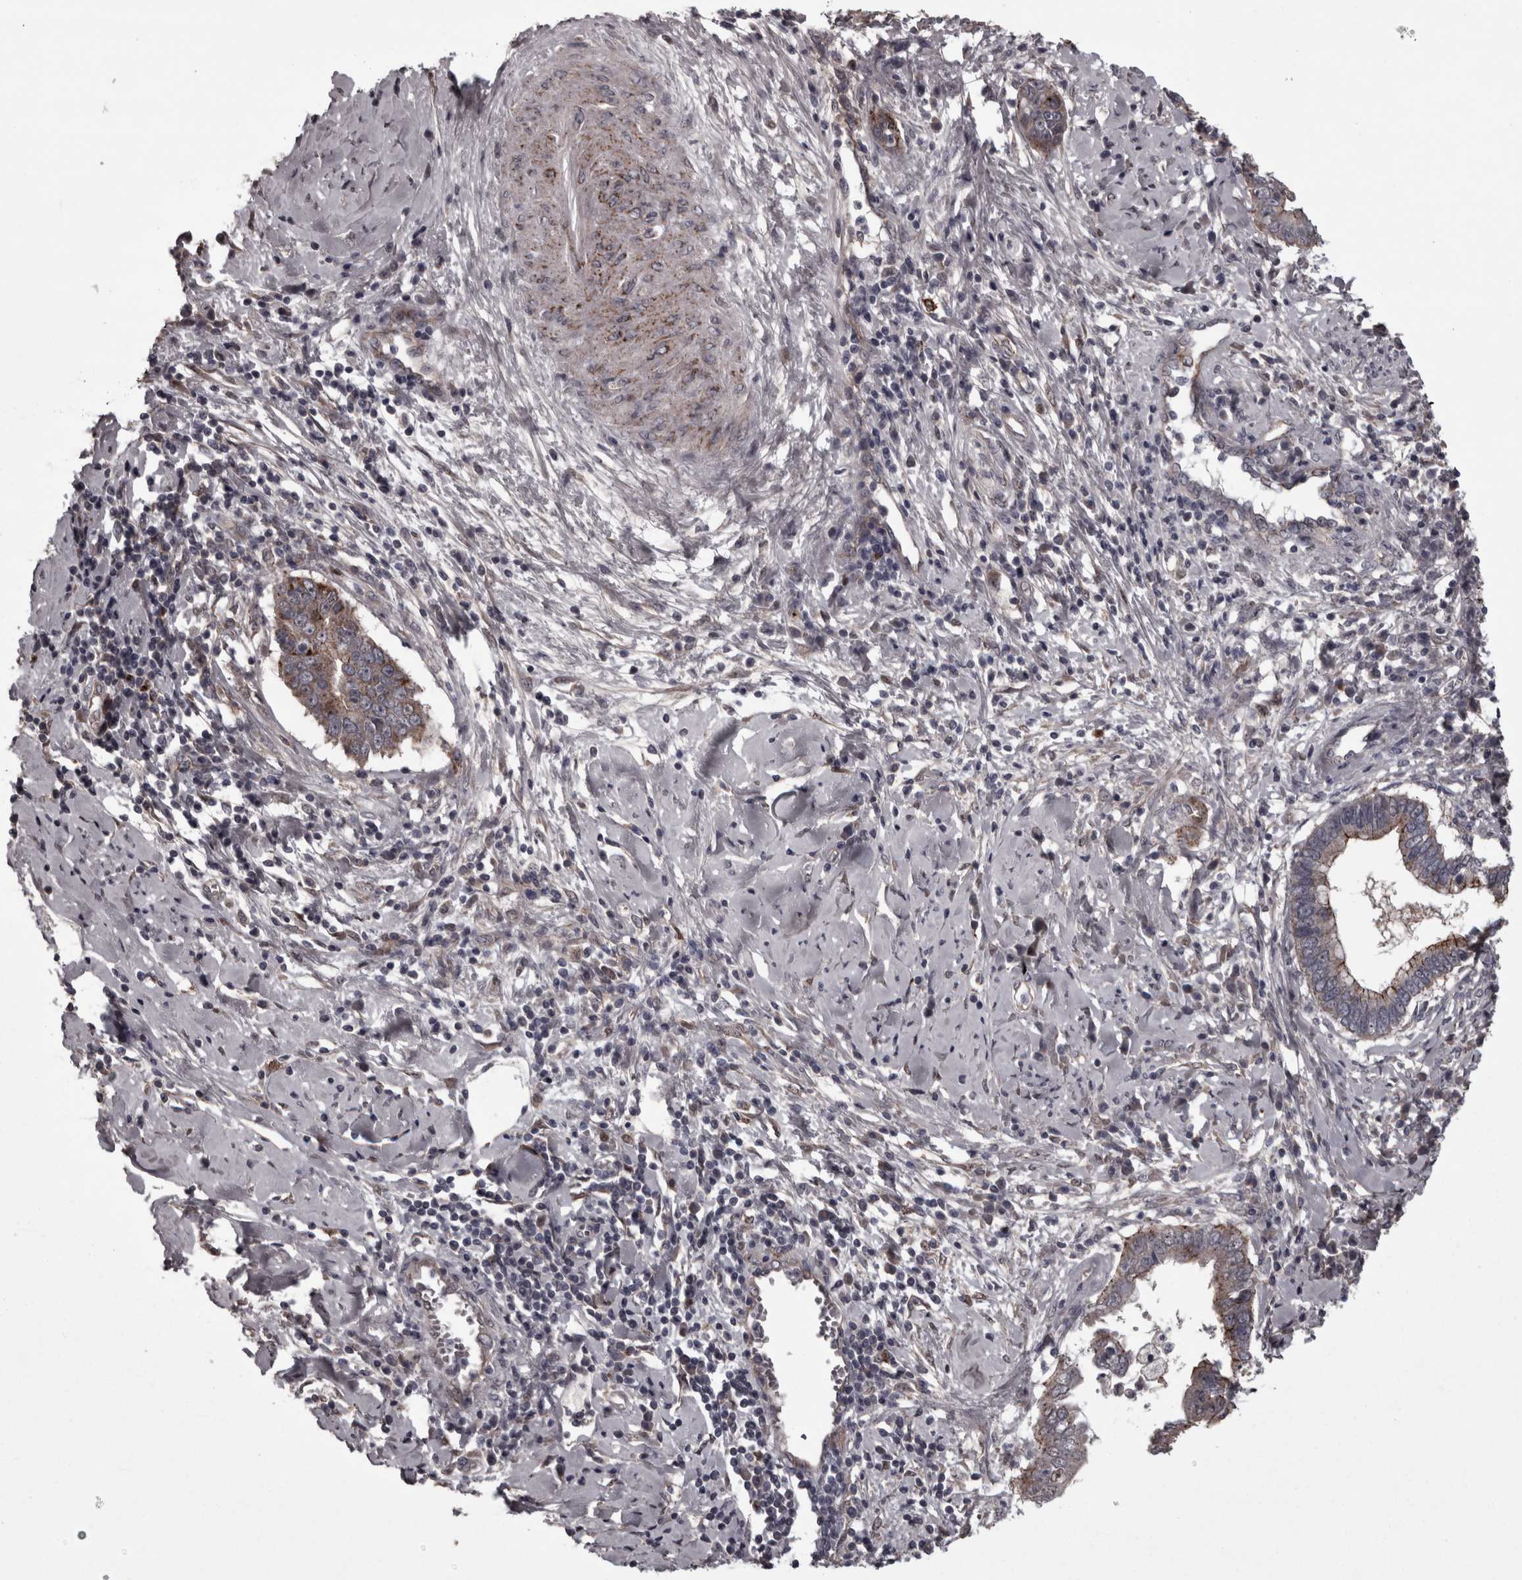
{"staining": {"intensity": "moderate", "quantity": "25%-75%", "location": "cytoplasmic/membranous"}, "tissue": "cervical cancer", "cell_type": "Tumor cells", "image_type": "cancer", "snomed": [{"axis": "morphology", "description": "Adenocarcinoma, NOS"}, {"axis": "topography", "description": "Cervix"}], "caption": "Cervical cancer stained with DAB (3,3'-diaminobenzidine) immunohistochemistry shows medium levels of moderate cytoplasmic/membranous positivity in about 25%-75% of tumor cells. Using DAB (brown) and hematoxylin (blue) stains, captured at high magnification using brightfield microscopy.", "gene": "PCDH17", "patient": {"sex": "female", "age": 44}}